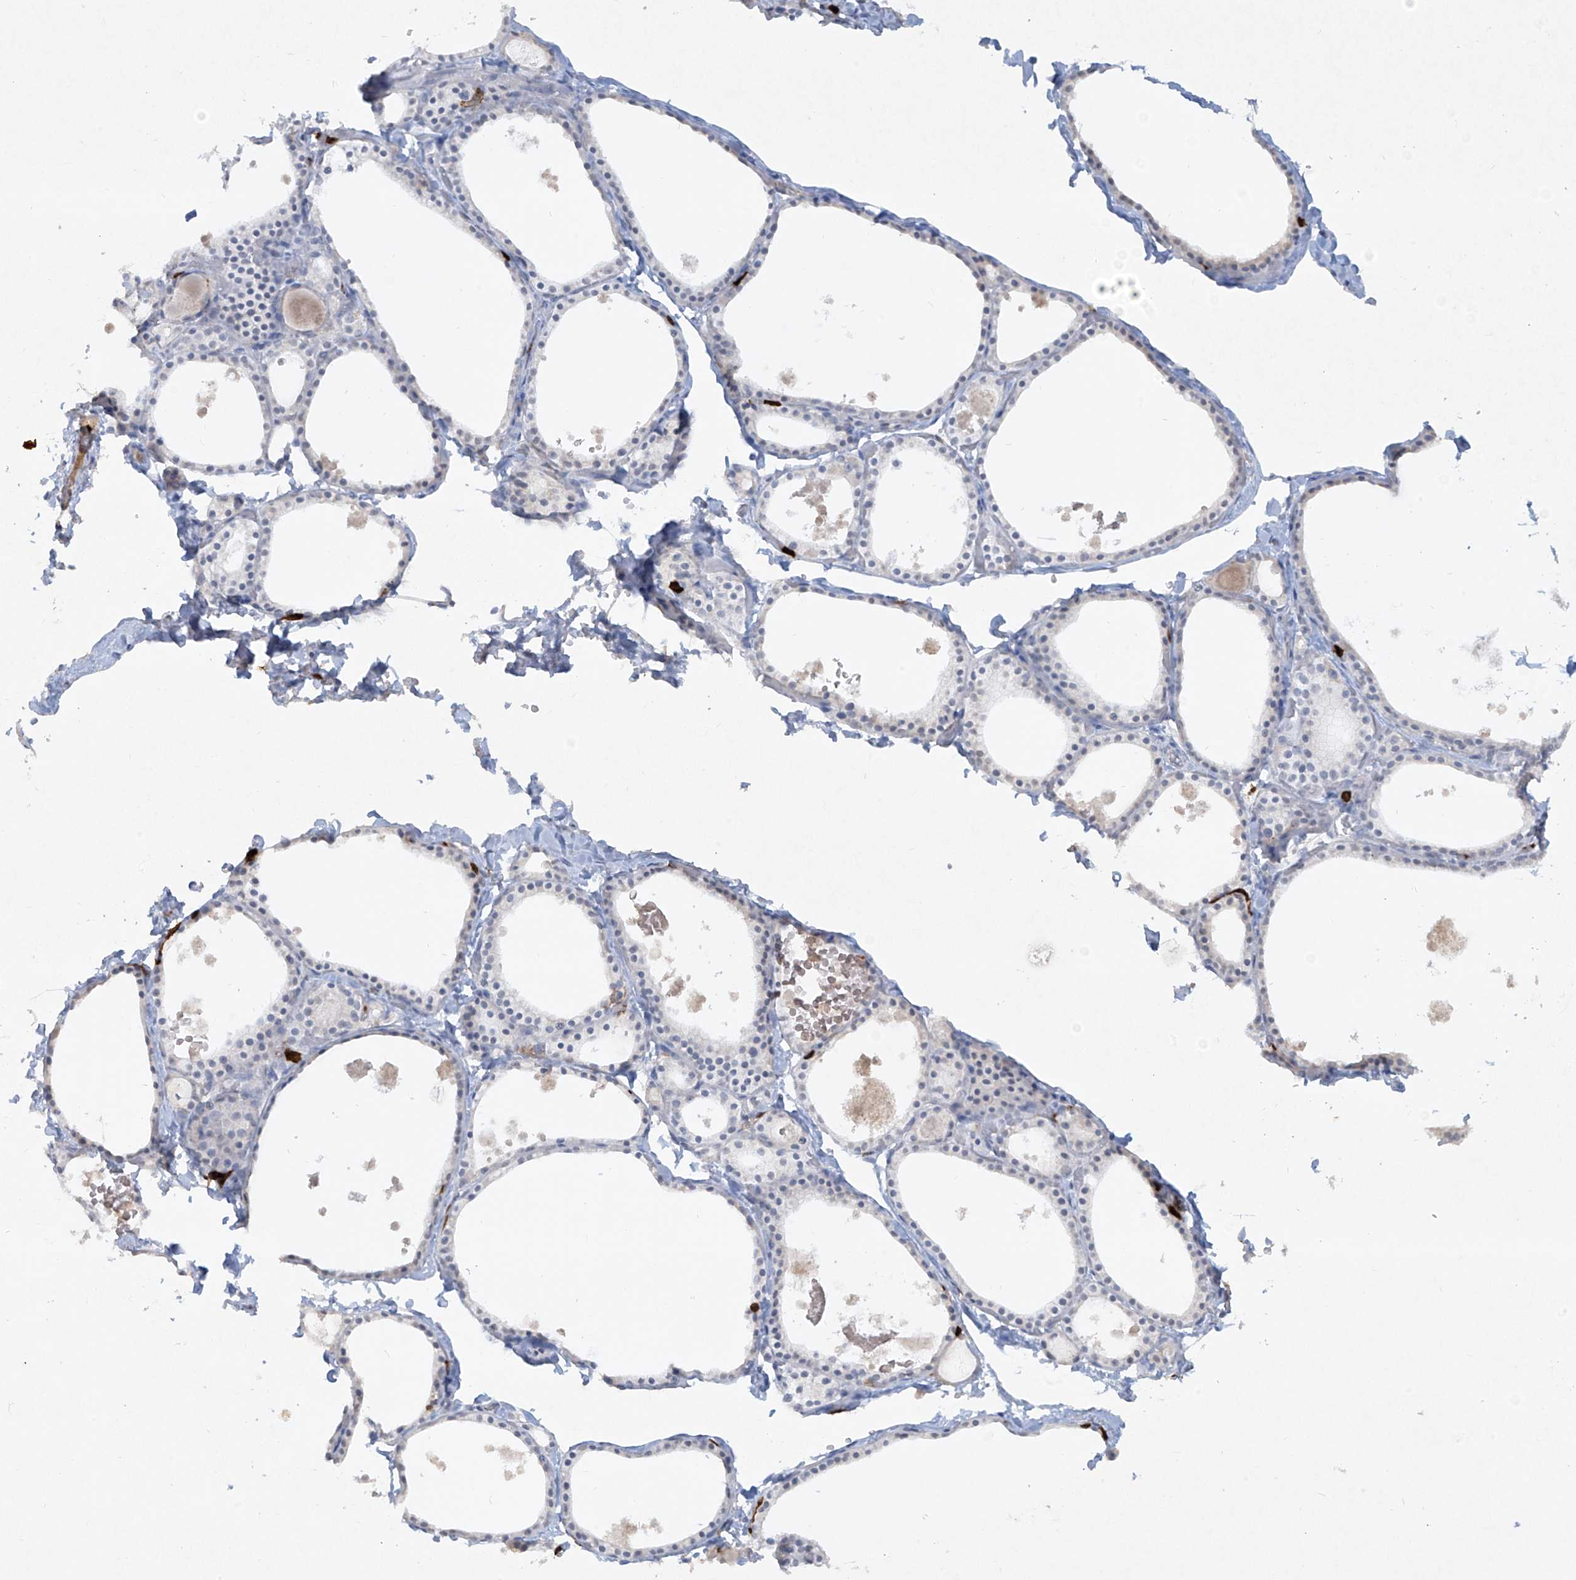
{"staining": {"intensity": "negative", "quantity": "none", "location": "none"}, "tissue": "thyroid gland", "cell_type": "Glandular cells", "image_type": "normal", "snomed": [{"axis": "morphology", "description": "Normal tissue, NOS"}, {"axis": "topography", "description": "Thyroid gland"}], "caption": "The image exhibits no staining of glandular cells in normal thyroid gland.", "gene": "FCGR3A", "patient": {"sex": "male", "age": 56}}